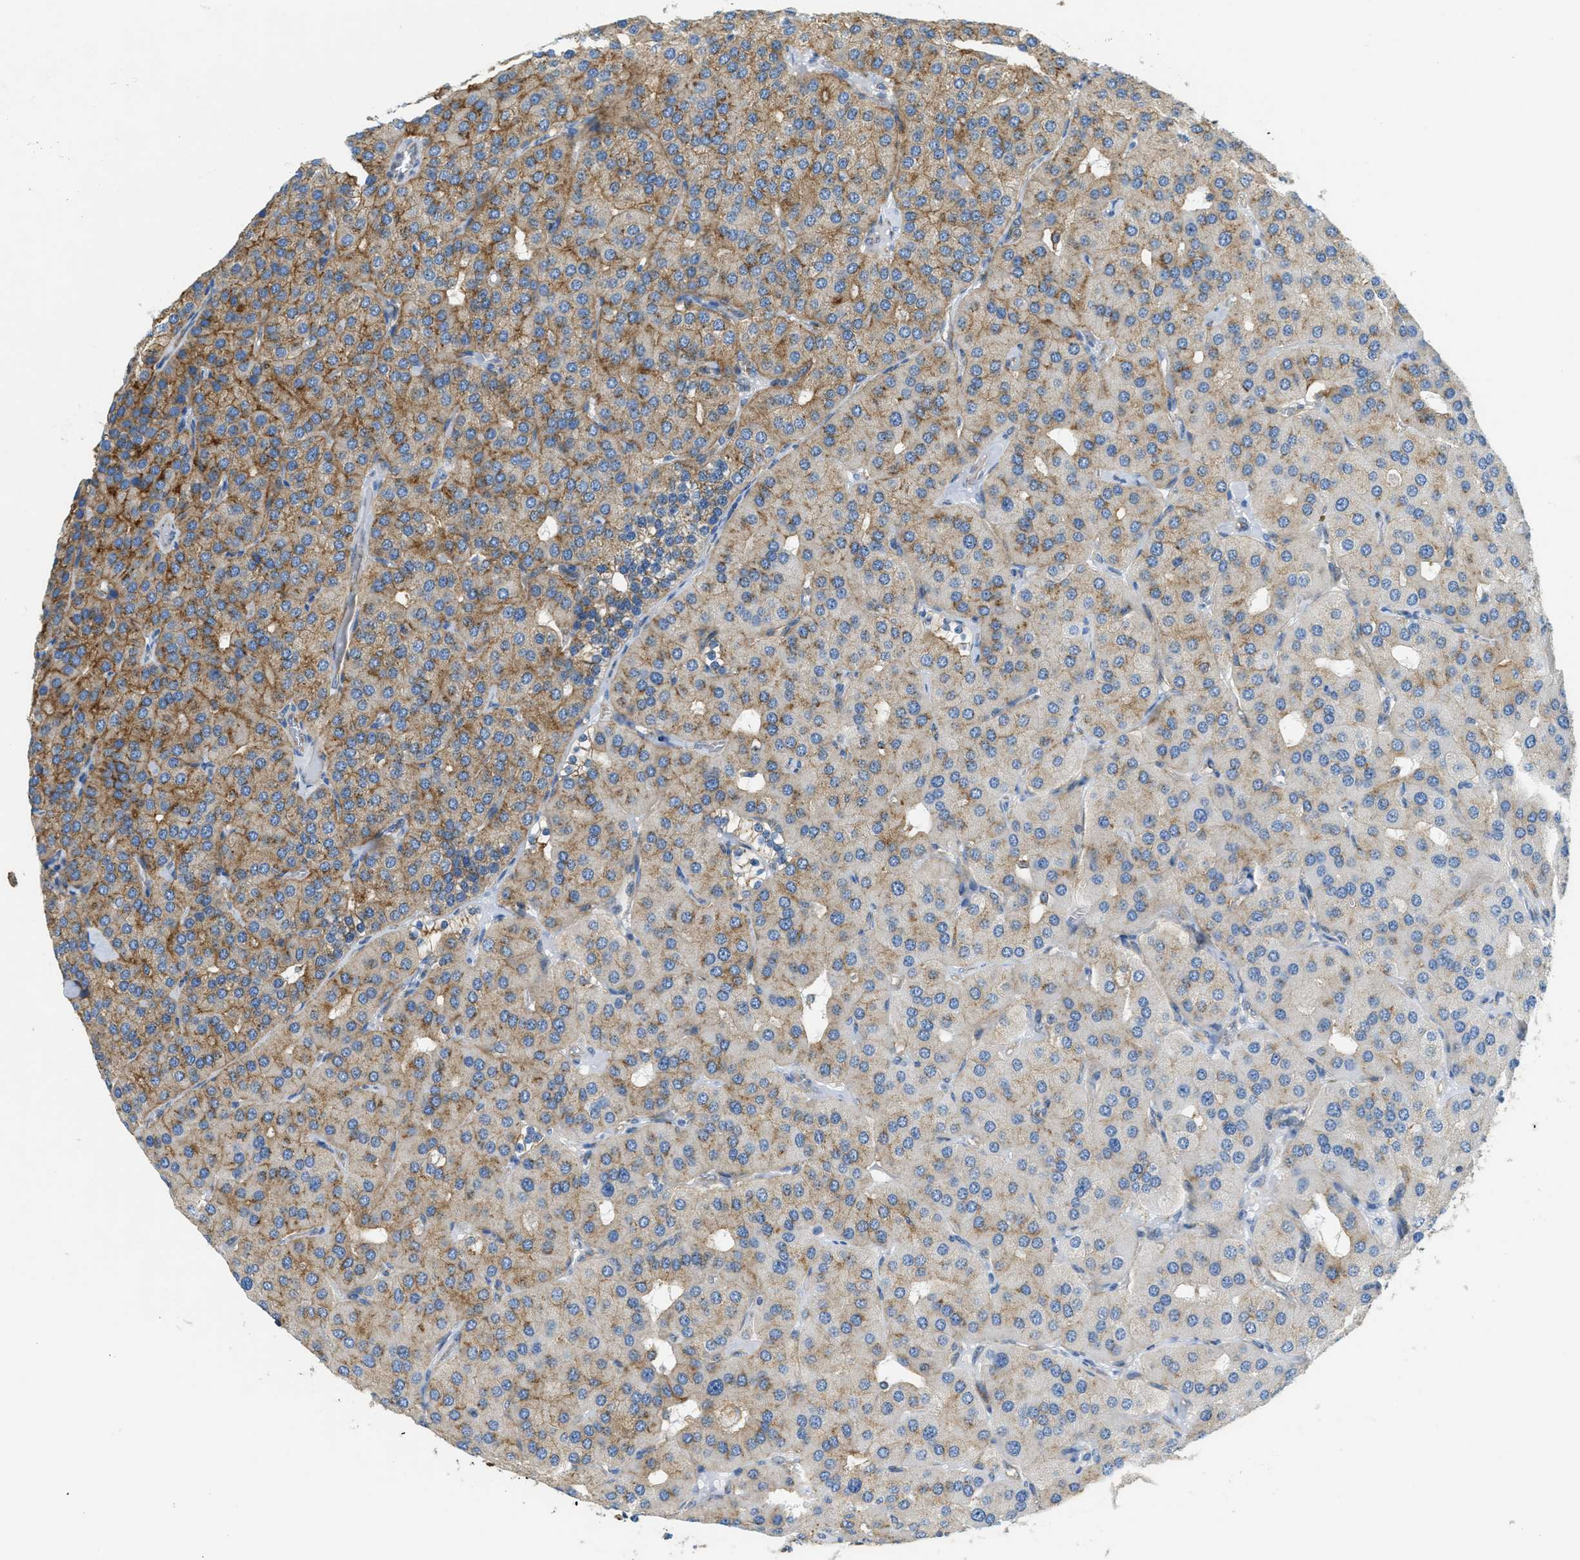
{"staining": {"intensity": "moderate", "quantity": ">75%", "location": "cytoplasmic/membranous"}, "tissue": "parathyroid gland", "cell_type": "Glandular cells", "image_type": "normal", "snomed": [{"axis": "morphology", "description": "Normal tissue, NOS"}, {"axis": "morphology", "description": "Adenoma, NOS"}, {"axis": "topography", "description": "Parathyroid gland"}], "caption": "Immunohistochemical staining of benign human parathyroid gland exhibits medium levels of moderate cytoplasmic/membranous positivity in approximately >75% of glandular cells. Nuclei are stained in blue.", "gene": "AP2B1", "patient": {"sex": "female", "age": 86}}